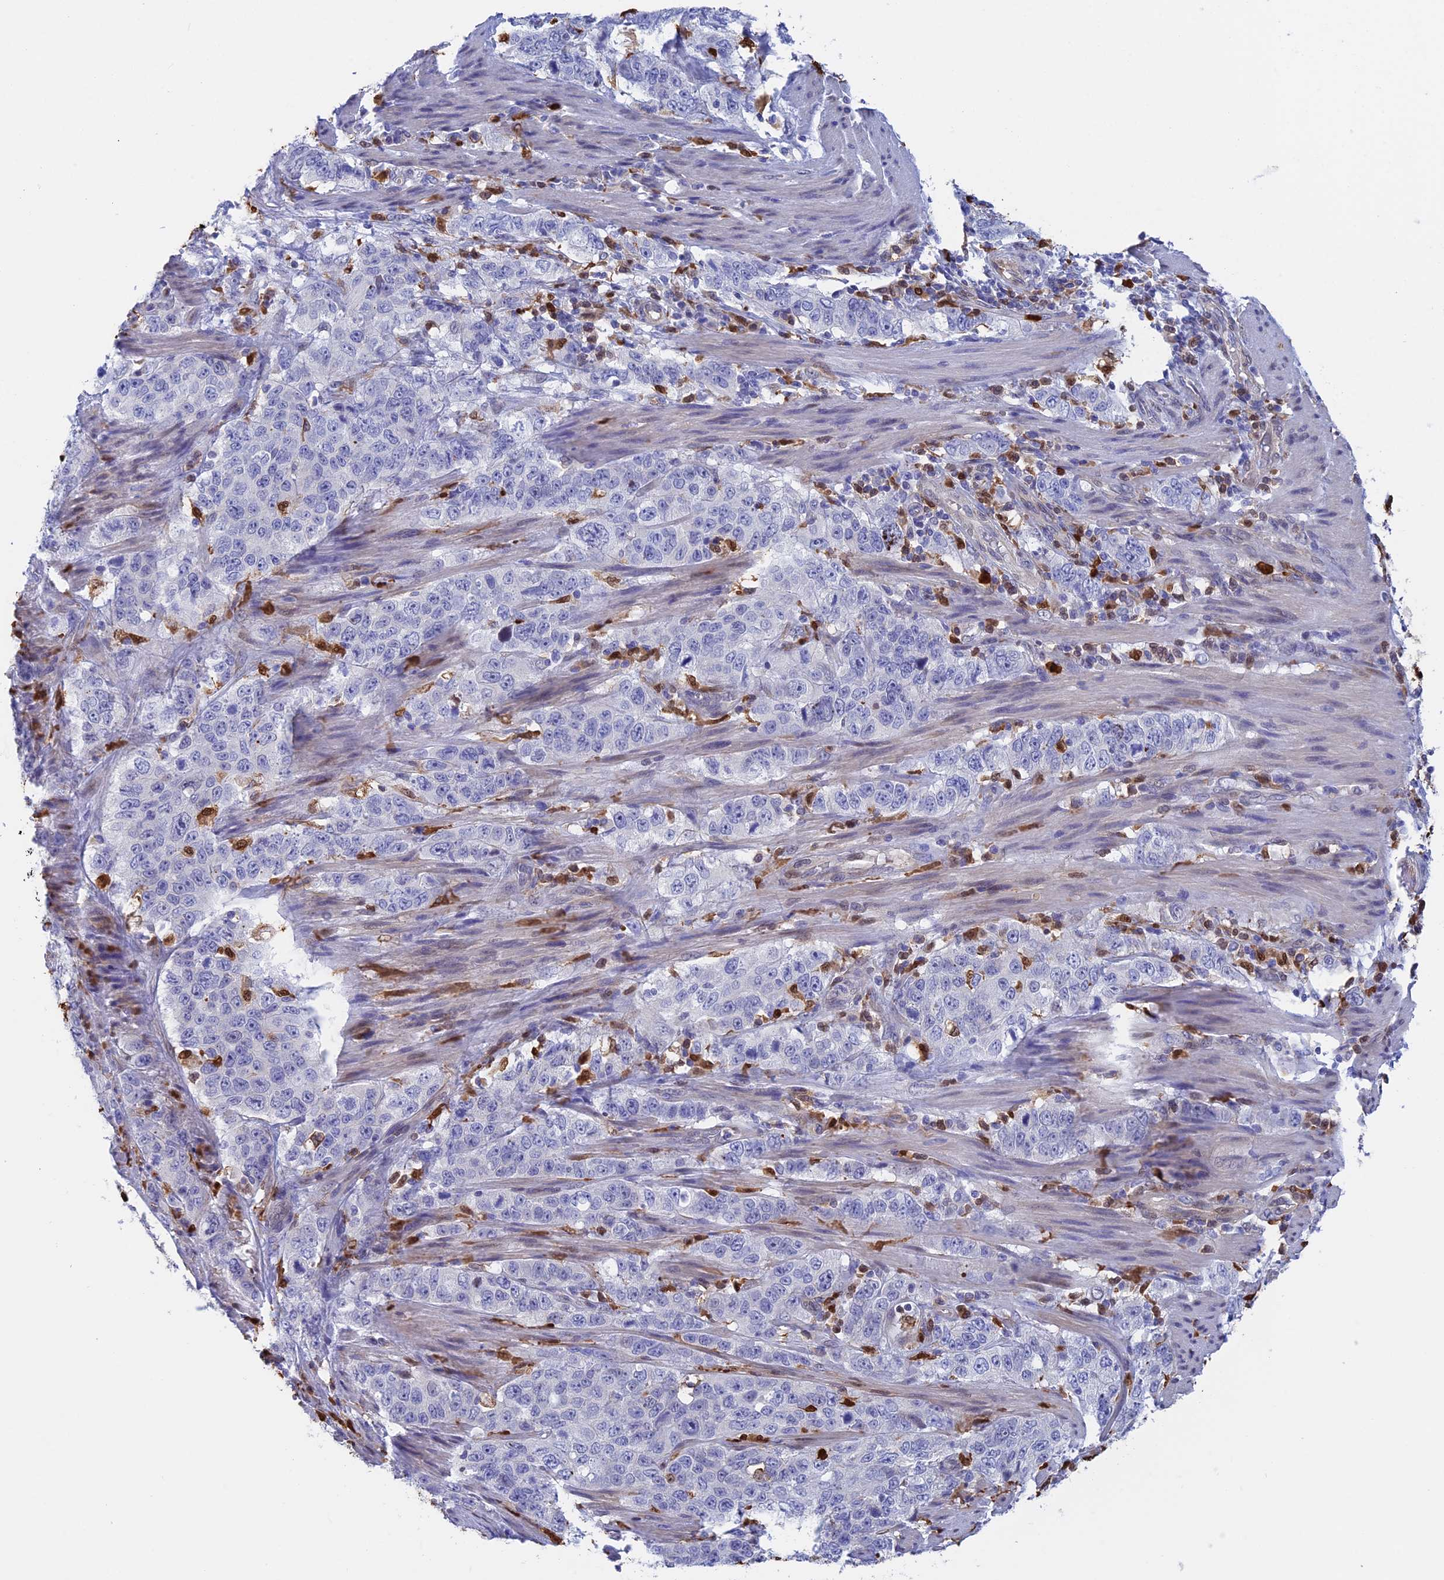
{"staining": {"intensity": "negative", "quantity": "none", "location": "none"}, "tissue": "stomach cancer", "cell_type": "Tumor cells", "image_type": "cancer", "snomed": [{"axis": "morphology", "description": "Adenocarcinoma, NOS"}, {"axis": "topography", "description": "Stomach"}], "caption": "This is an immunohistochemistry histopathology image of human stomach cancer. There is no positivity in tumor cells.", "gene": "SLC26A1", "patient": {"sex": "male", "age": 48}}